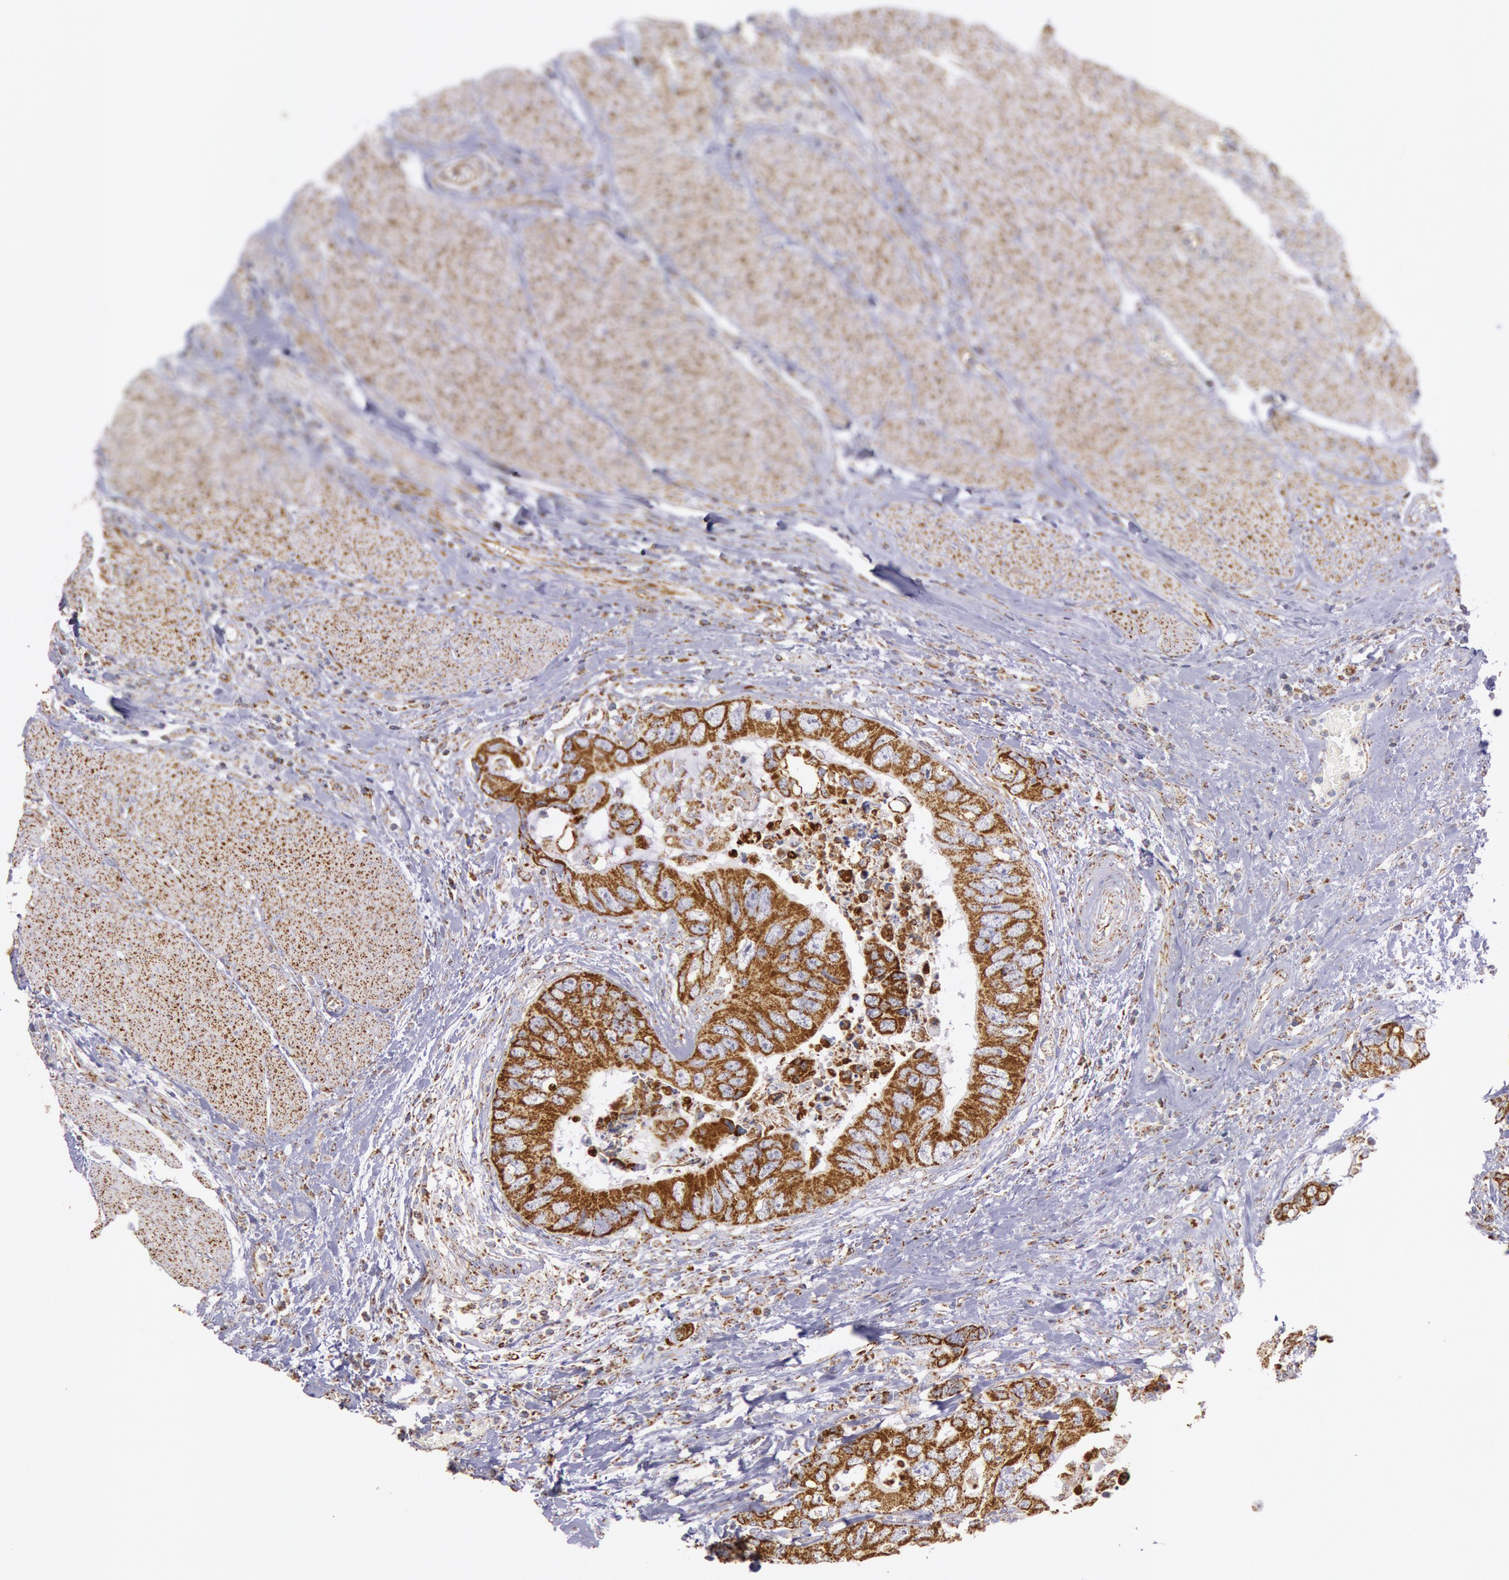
{"staining": {"intensity": "strong", "quantity": ">75%", "location": "cytoplasmic/membranous"}, "tissue": "colorectal cancer", "cell_type": "Tumor cells", "image_type": "cancer", "snomed": [{"axis": "morphology", "description": "Adenocarcinoma, NOS"}, {"axis": "topography", "description": "Rectum"}], "caption": "Immunohistochemical staining of colorectal cancer displays strong cytoplasmic/membranous protein staining in about >75% of tumor cells.", "gene": "CYC1", "patient": {"sex": "female", "age": 67}}